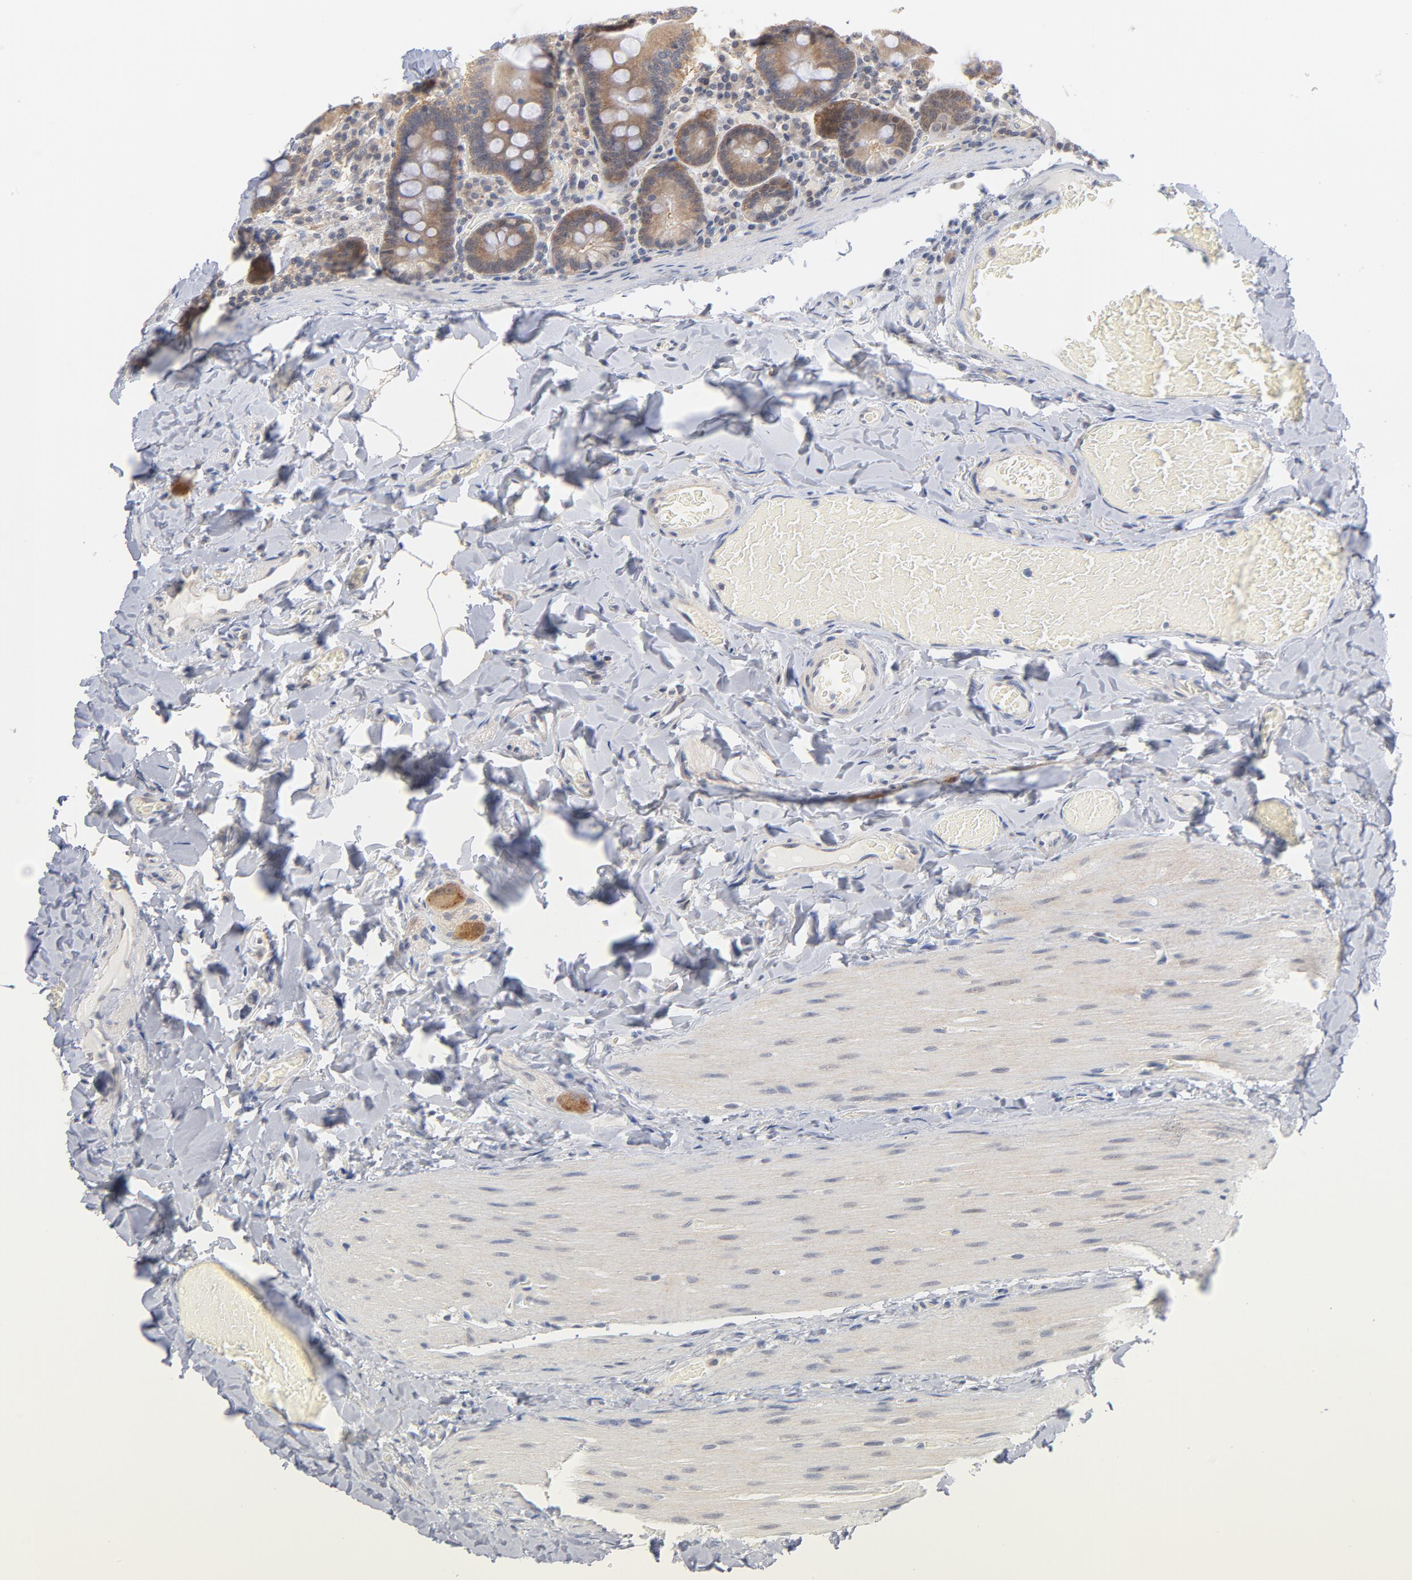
{"staining": {"intensity": "weak", "quantity": ">75%", "location": "cytoplasmic/membranous"}, "tissue": "duodenum", "cell_type": "Glandular cells", "image_type": "normal", "snomed": [{"axis": "morphology", "description": "Normal tissue, NOS"}, {"axis": "topography", "description": "Duodenum"}], "caption": "Protein expression by IHC exhibits weak cytoplasmic/membranous expression in about >75% of glandular cells in unremarkable duodenum.", "gene": "UBL4A", "patient": {"sex": "male", "age": 66}}